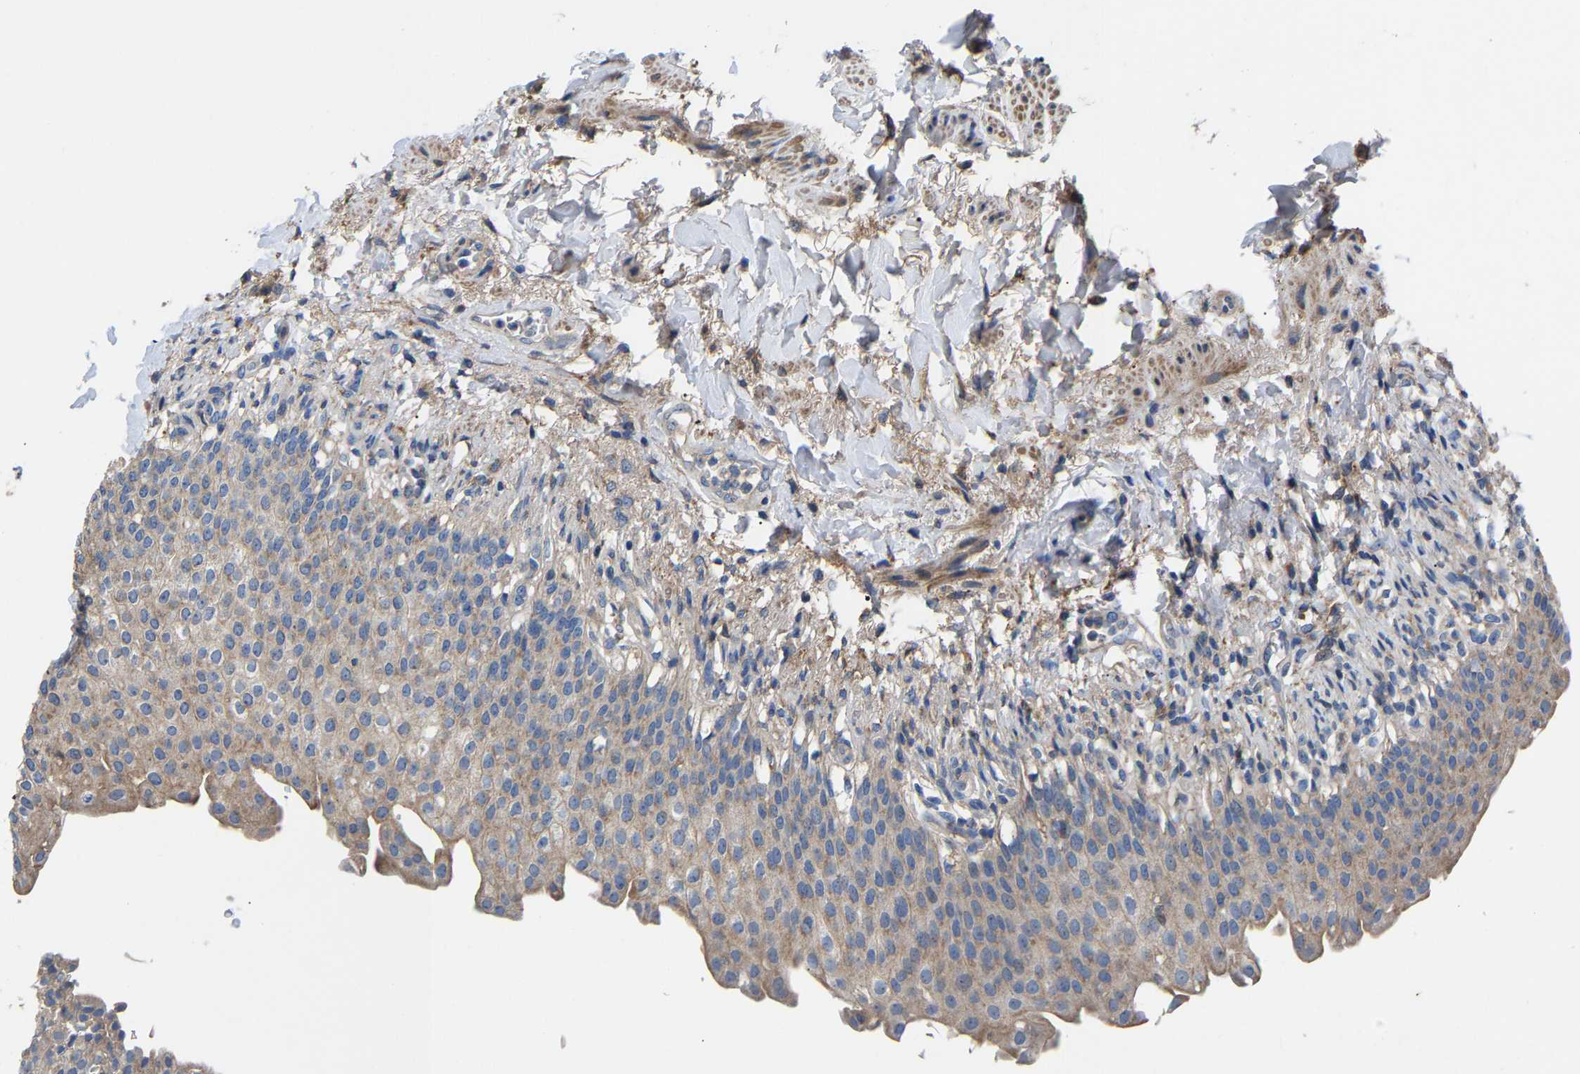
{"staining": {"intensity": "weak", "quantity": "<25%", "location": "cytoplasmic/membranous"}, "tissue": "urinary bladder", "cell_type": "Urothelial cells", "image_type": "normal", "snomed": [{"axis": "morphology", "description": "Normal tissue, NOS"}, {"axis": "topography", "description": "Urinary bladder"}], "caption": "Immunohistochemistry (IHC) micrograph of unremarkable human urinary bladder stained for a protein (brown), which demonstrates no positivity in urothelial cells. Brightfield microscopy of immunohistochemistry (IHC) stained with DAB (3,3'-diaminobenzidine) (brown) and hematoxylin (blue), captured at high magnification.", "gene": "CCDC171", "patient": {"sex": "female", "age": 60}}